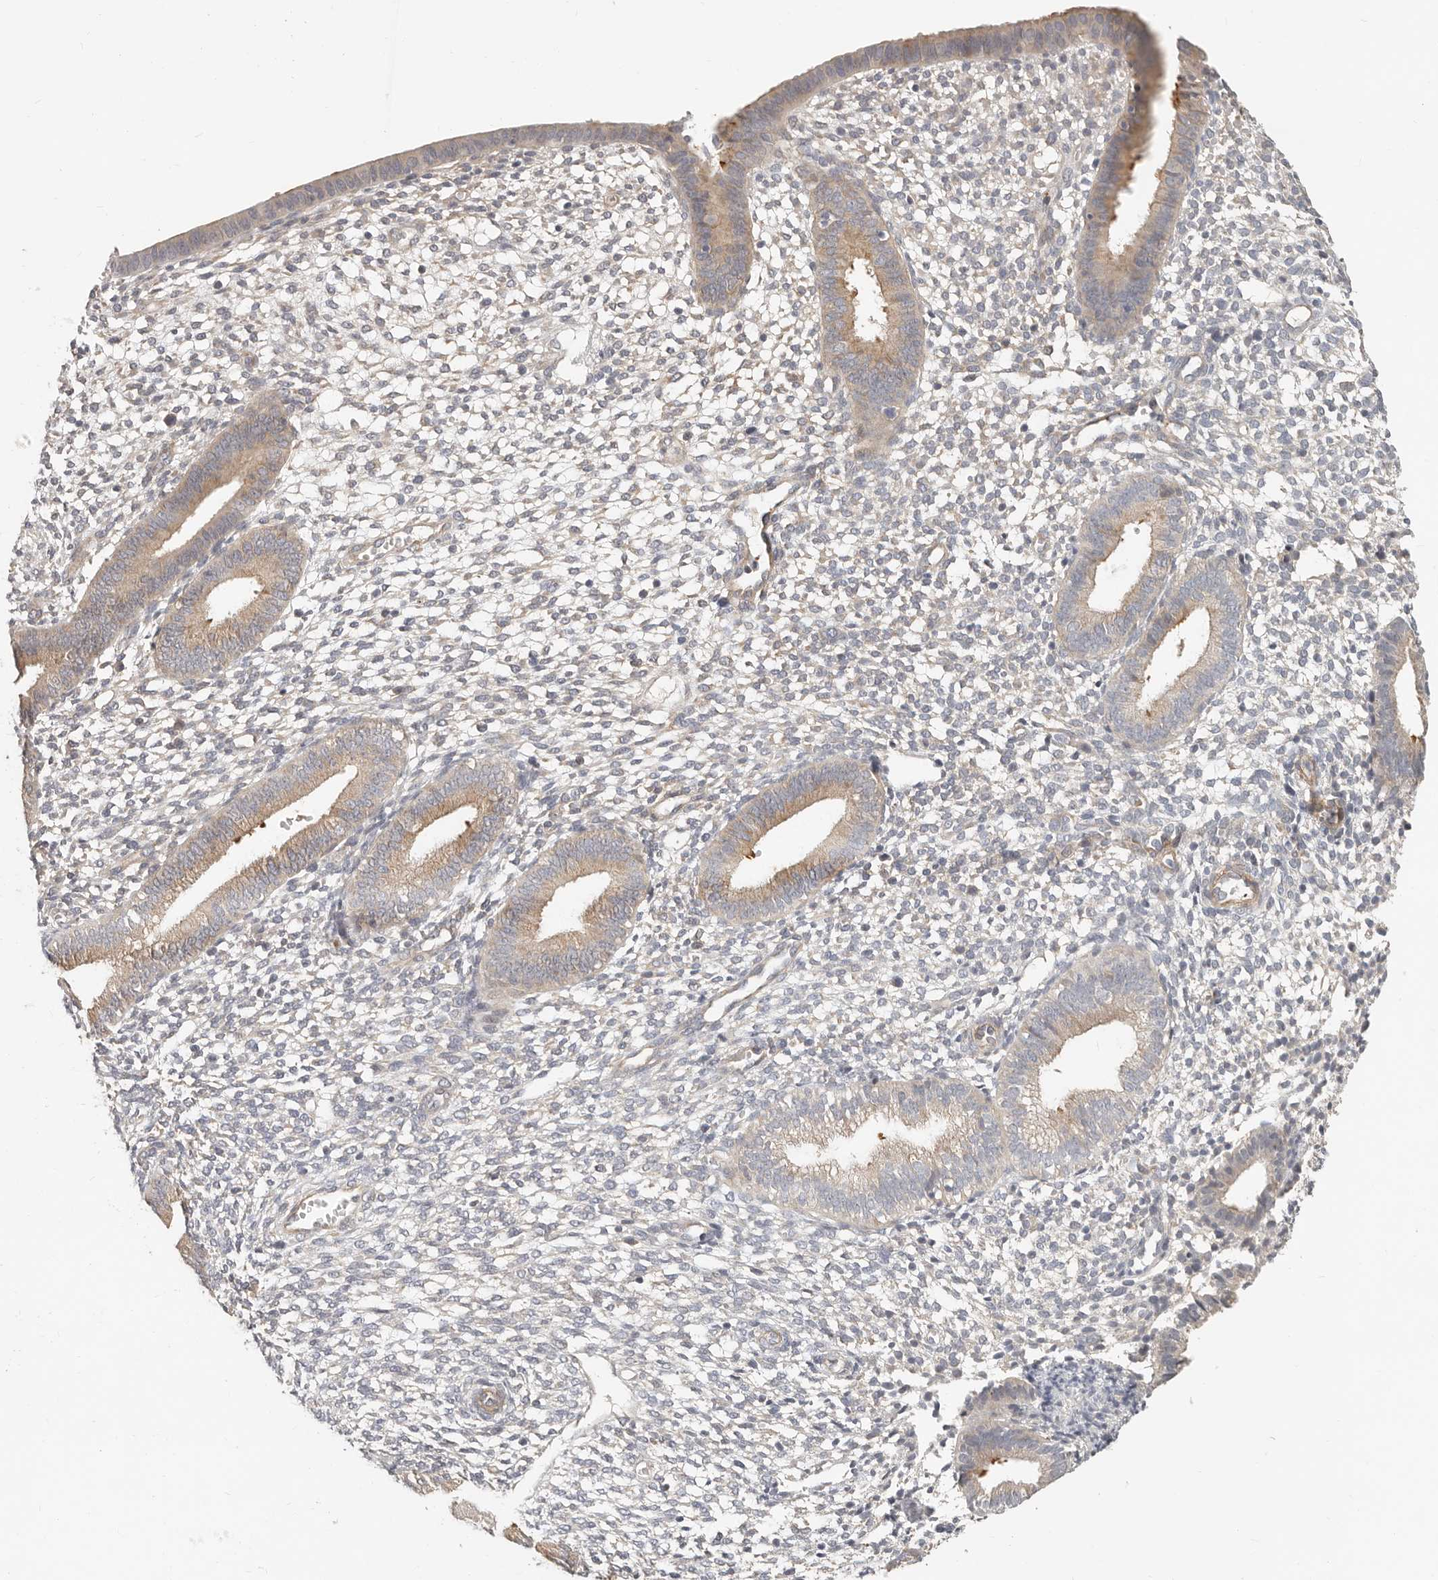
{"staining": {"intensity": "negative", "quantity": "none", "location": "none"}, "tissue": "endometrium", "cell_type": "Cells in endometrial stroma", "image_type": "normal", "snomed": [{"axis": "morphology", "description": "Normal tissue, NOS"}, {"axis": "topography", "description": "Endometrium"}], "caption": "This photomicrograph is of benign endometrium stained with IHC to label a protein in brown with the nuclei are counter-stained blue. There is no positivity in cells in endometrial stroma. (DAB immunohistochemistry with hematoxylin counter stain).", "gene": "ZRANB1", "patient": {"sex": "female", "age": 46}}